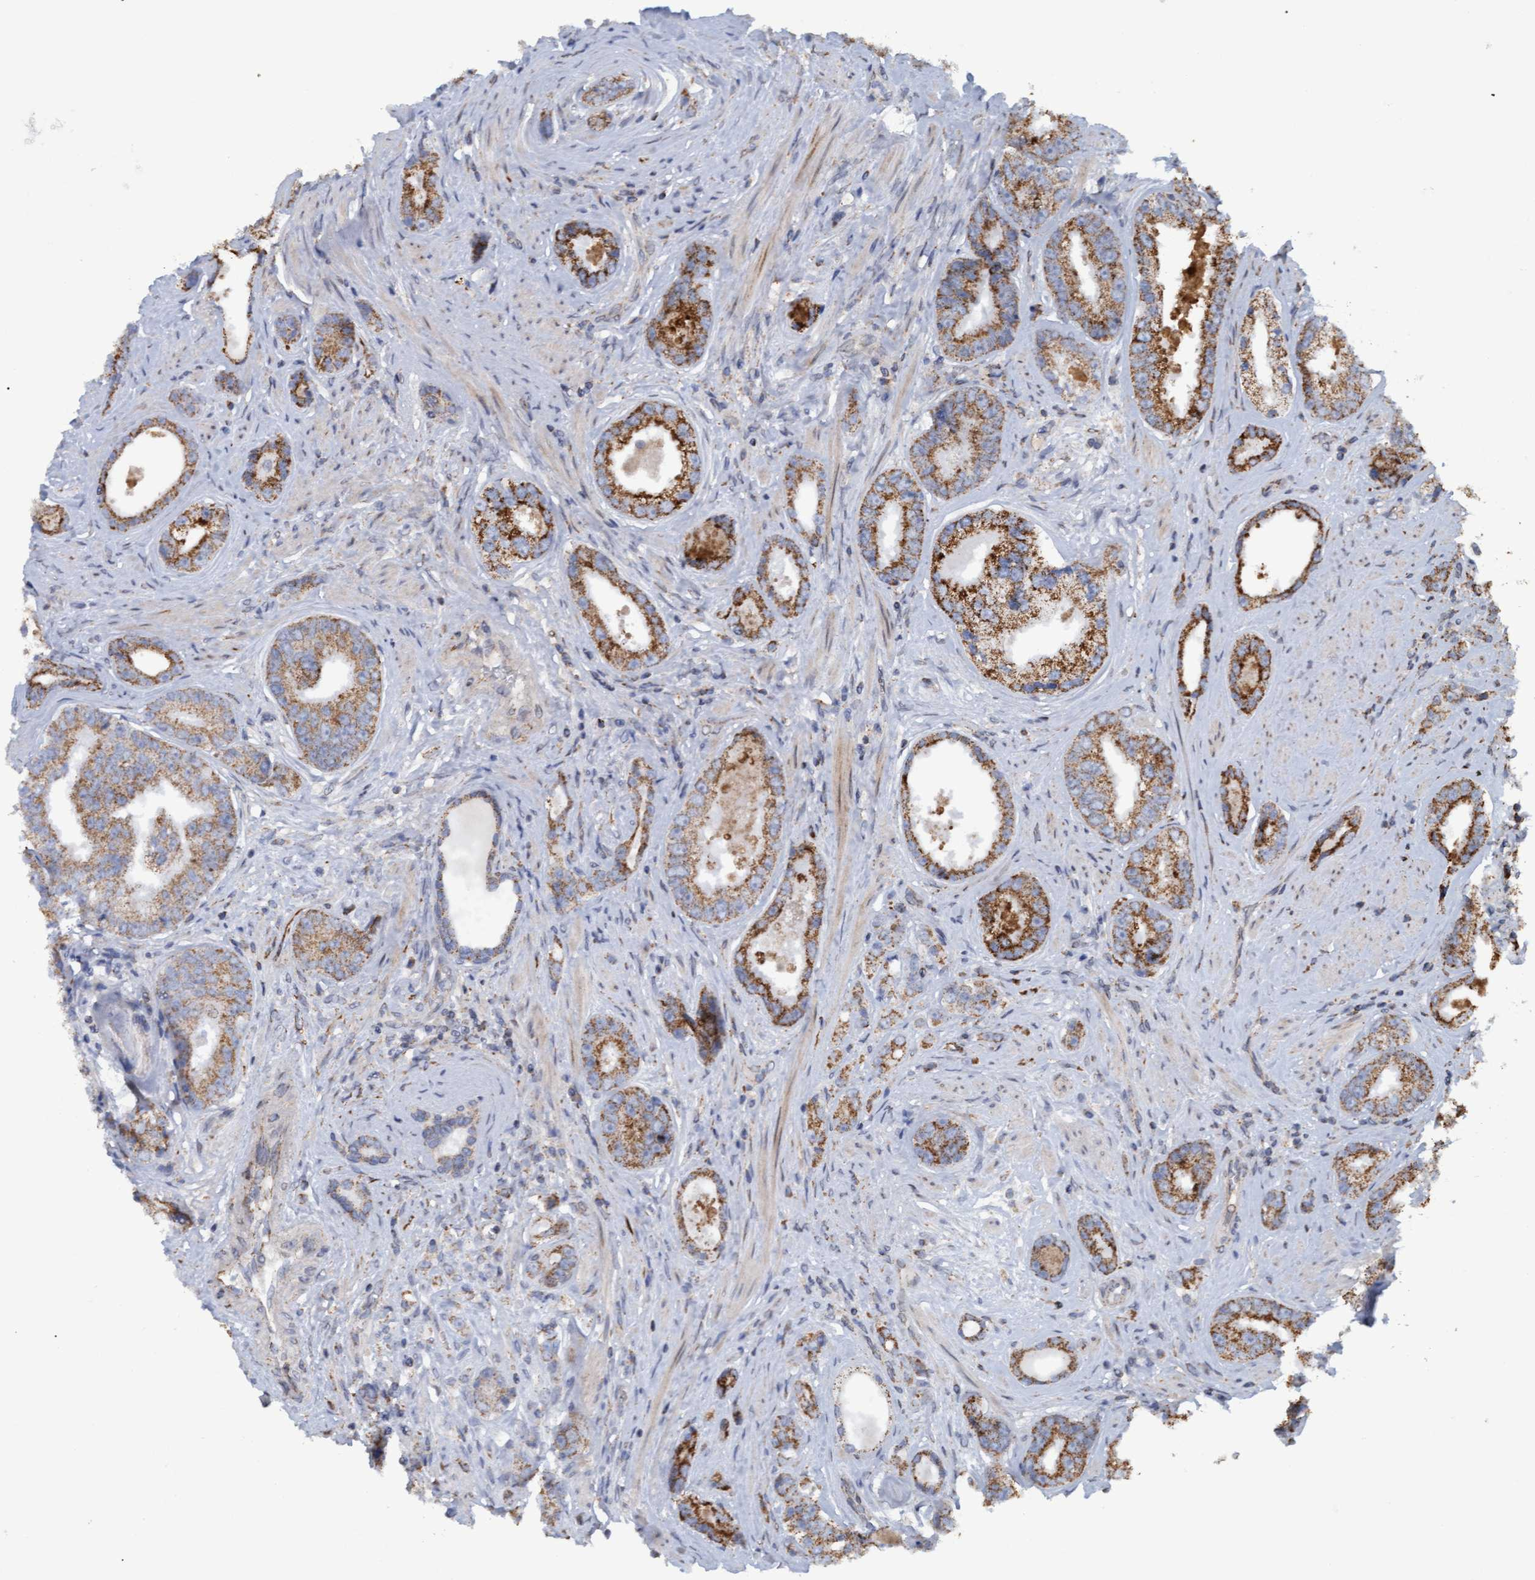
{"staining": {"intensity": "moderate", "quantity": ">75%", "location": "cytoplasmic/membranous"}, "tissue": "prostate cancer", "cell_type": "Tumor cells", "image_type": "cancer", "snomed": [{"axis": "morphology", "description": "Adenocarcinoma, High grade"}, {"axis": "topography", "description": "Prostate"}], "caption": "Immunohistochemistry image of human prostate adenocarcinoma (high-grade) stained for a protein (brown), which reveals medium levels of moderate cytoplasmic/membranous expression in approximately >75% of tumor cells.", "gene": "MGLL", "patient": {"sex": "male", "age": 61}}